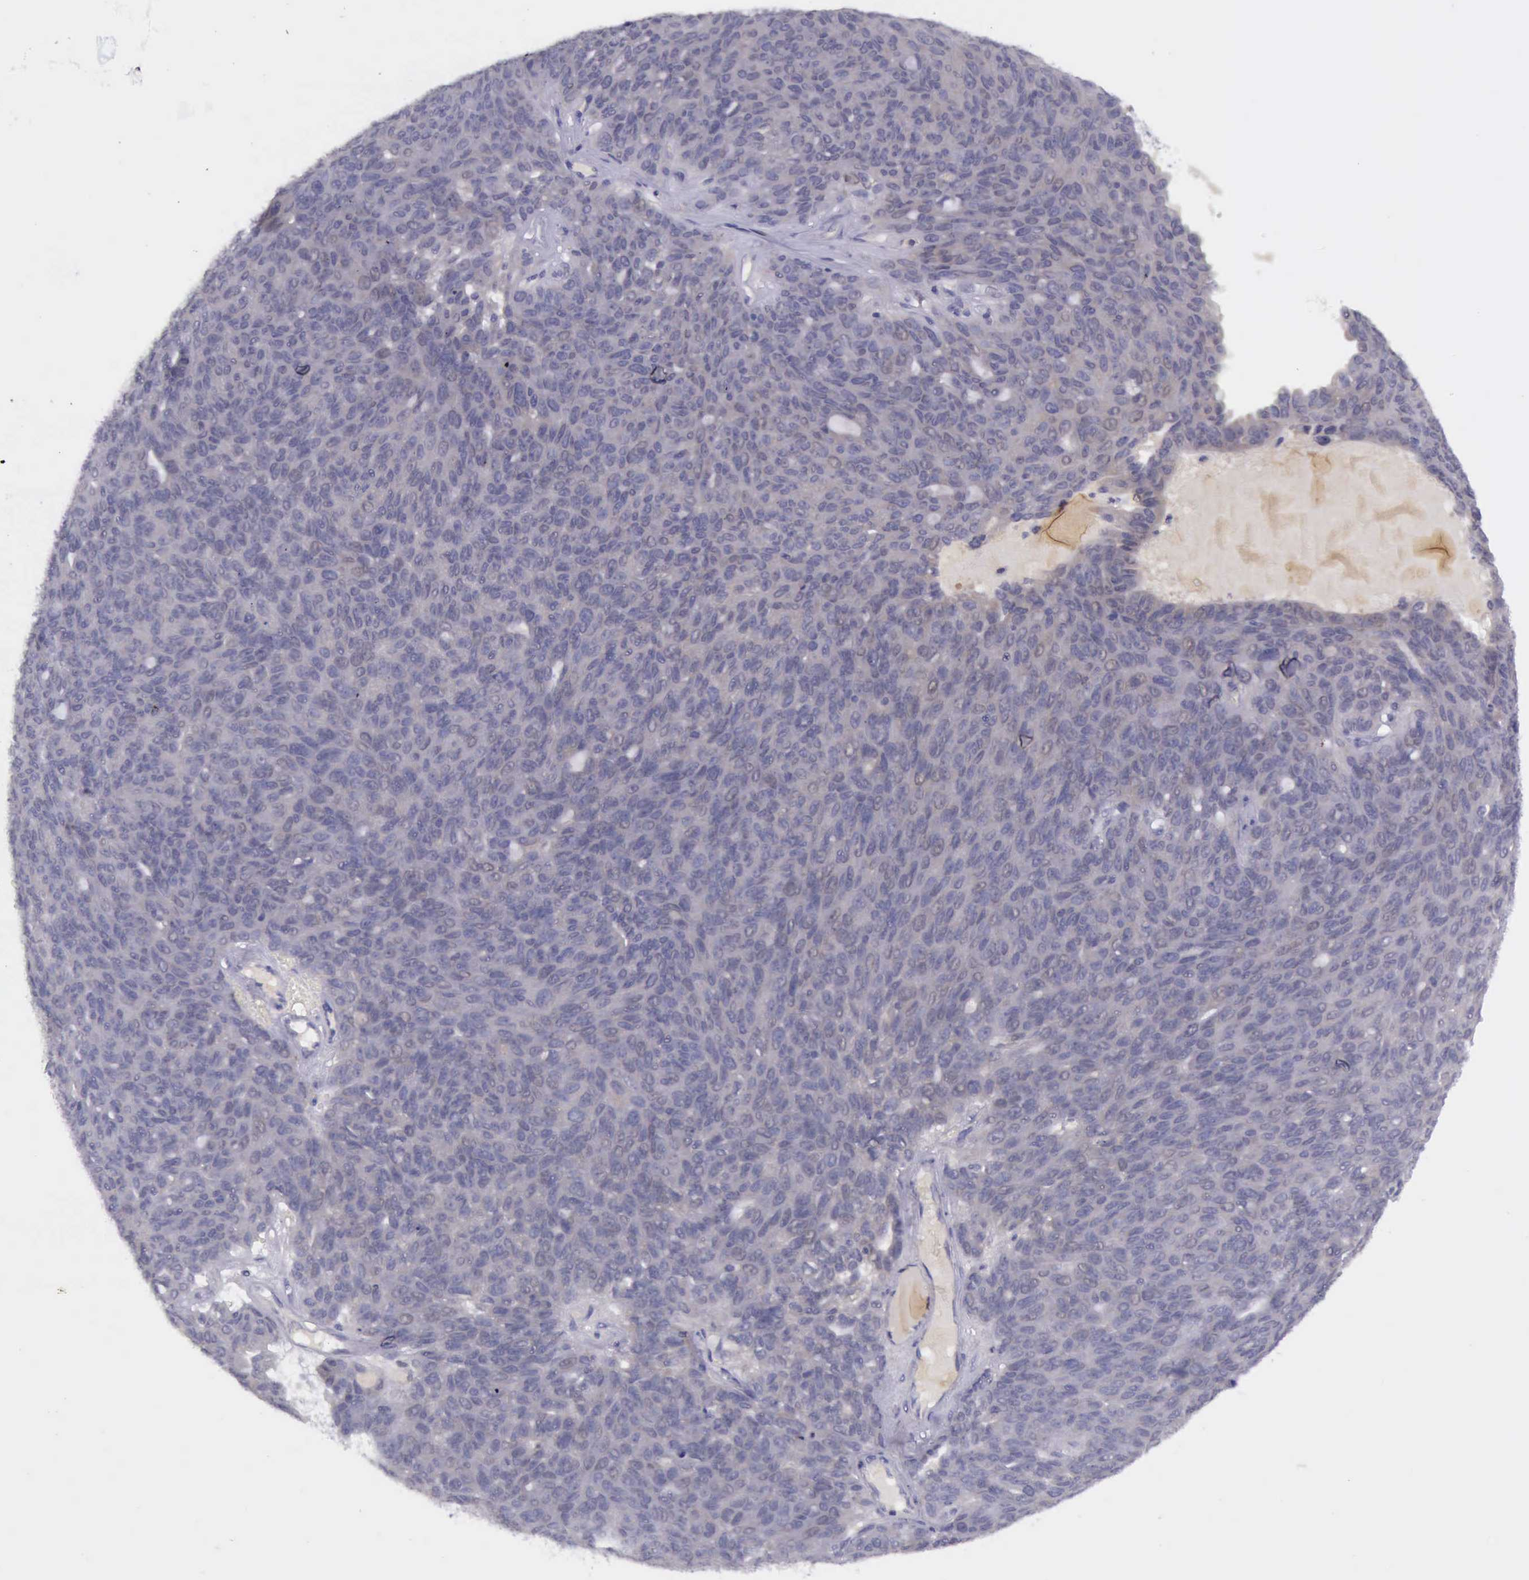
{"staining": {"intensity": "negative", "quantity": "none", "location": "none"}, "tissue": "ovarian cancer", "cell_type": "Tumor cells", "image_type": "cancer", "snomed": [{"axis": "morphology", "description": "Carcinoma, endometroid"}, {"axis": "topography", "description": "Ovary"}], "caption": "Tumor cells show no significant protein expression in endometroid carcinoma (ovarian).", "gene": "ARNT2", "patient": {"sex": "female", "age": 60}}